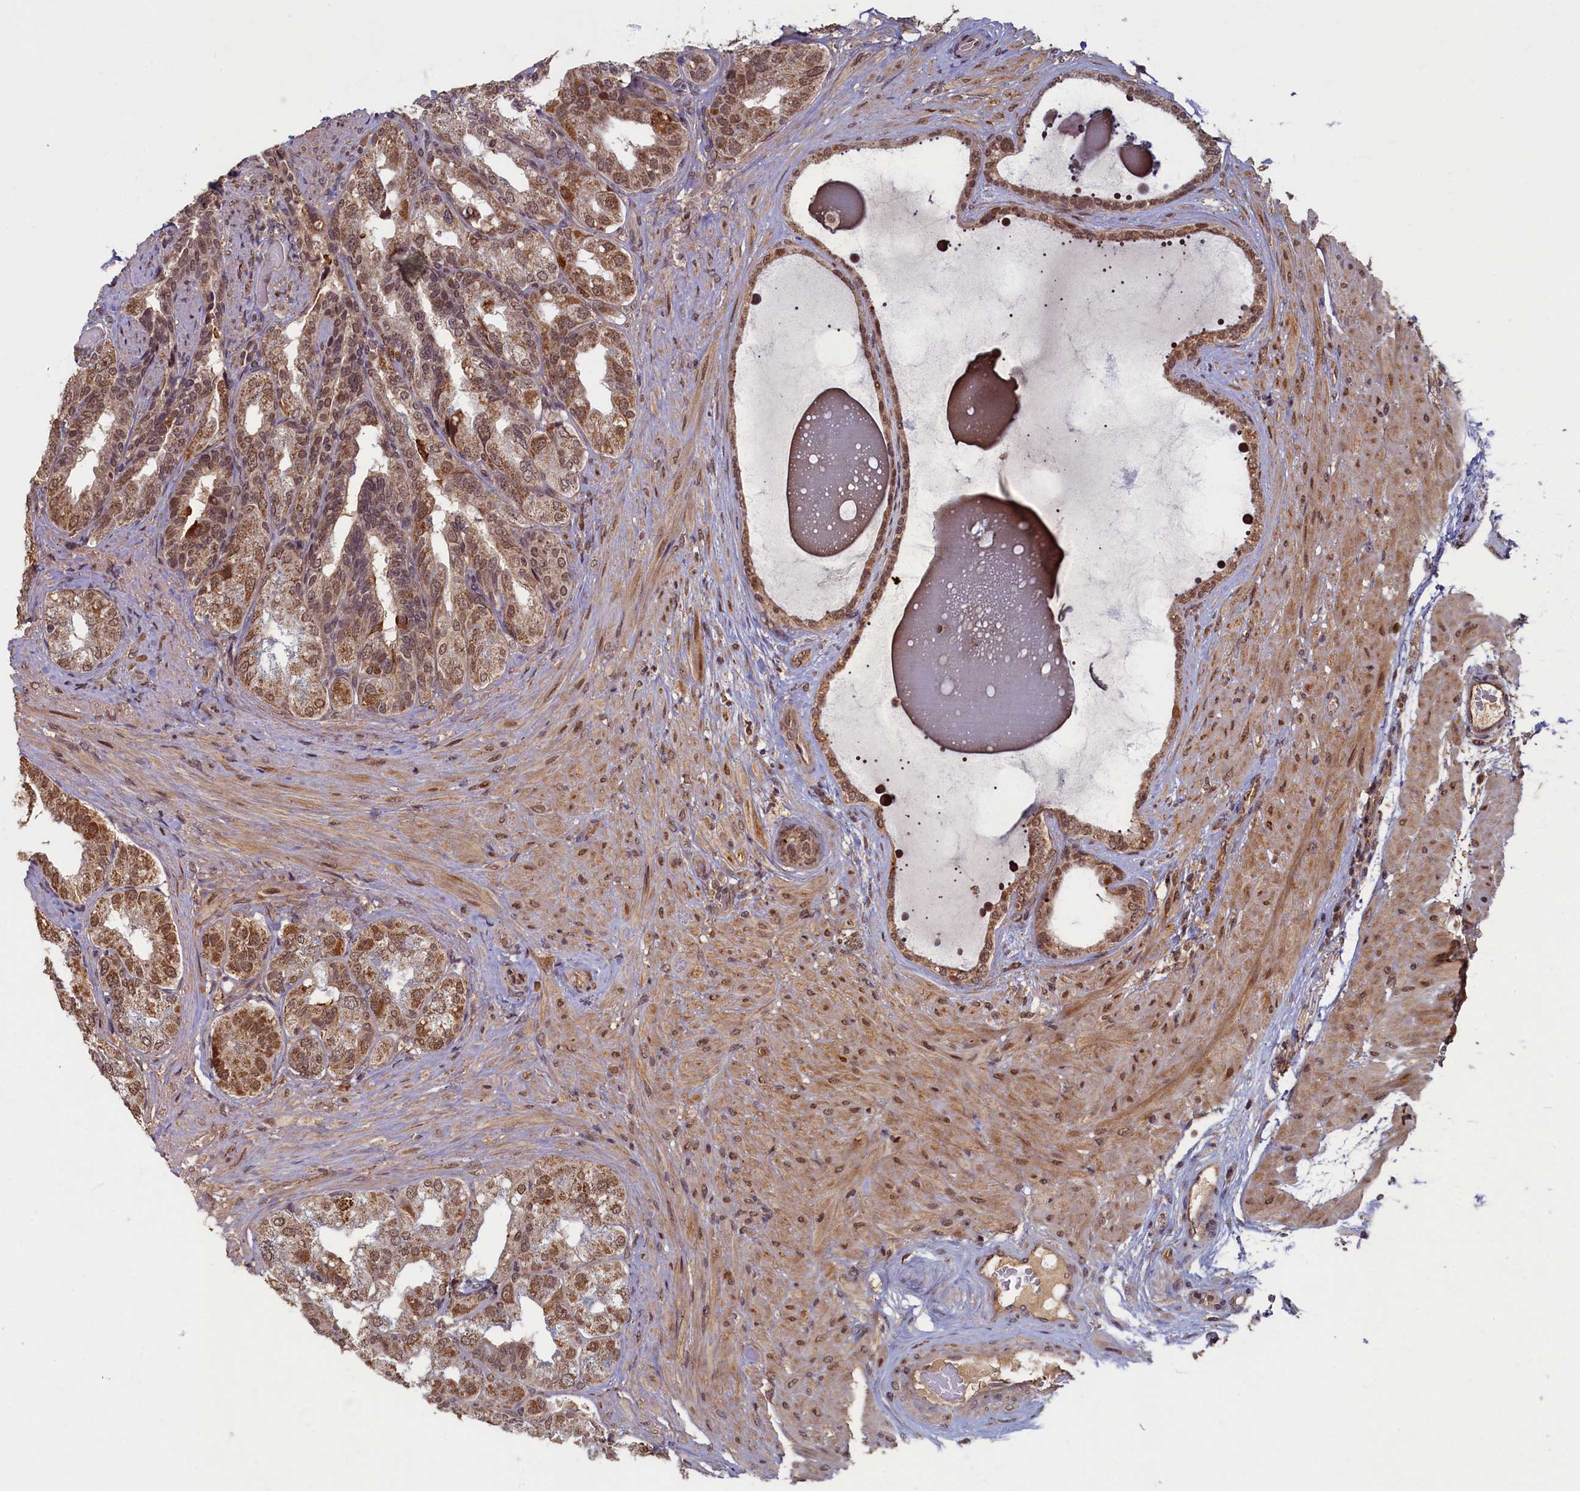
{"staining": {"intensity": "moderate", "quantity": ">75%", "location": "cytoplasmic/membranous,nuclear"}, "tissue": "seminal vesicle", "cell_type": "Glandular cells", "image_type": "normal", "snomed": [{"axis": "morphology", "description": "Normal tissue, NOS"}, {"axis": "topography", "description": "Seminal veicle"}, {"axis": "topography", "description": "Peripheral nerve tissue"}], "caption": "Glandular cells display medium levels of moderate cytoplasmic/membranous,nuclear expression in about >75% of cells in benign human seminal vesicle.", "gene": "BRCA1", "patient": {"sex": "male", "age": 63}}